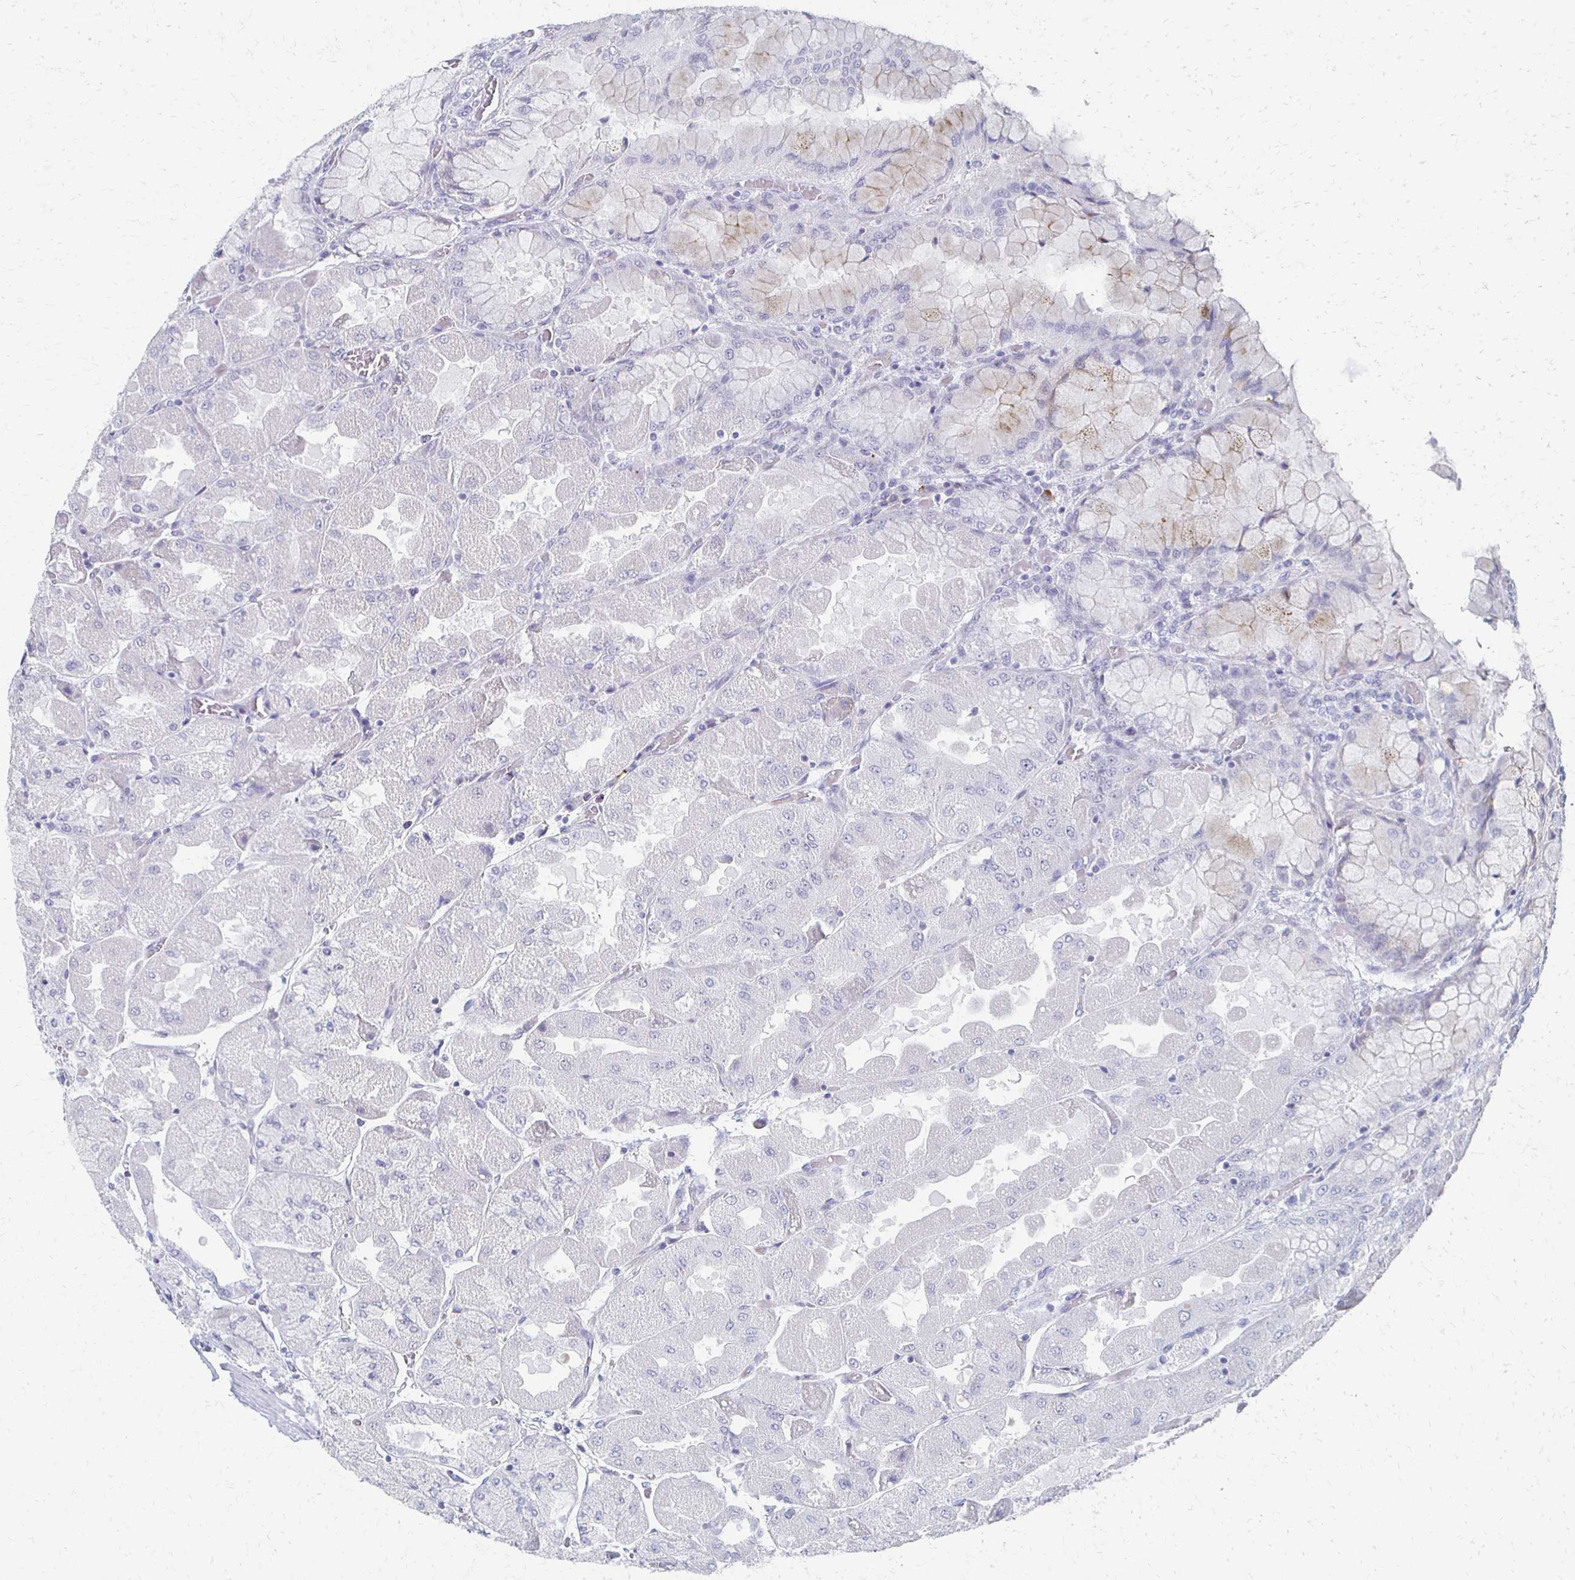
{"staining": {"intensity": "weak", "quantity": "<25%", "location": "cytoplasmic/membranous"}, "tissue": "stomach", "cell_type": "Glandular cells", "image_type": "normal", "snomed": [{"axis": "morphology", "description": "Normal tissue, NOS"}, {"axis": "topography", "description": "Stomach"}], "caption": "Immunohistochemistry image of normal stomach: stomach stained with DAB (3,3'-diaminobenzidine) shows no significant protein staining in glandular cells.", "gene": "CXCR2", "patient": {"sex": "female", "age": 61}}